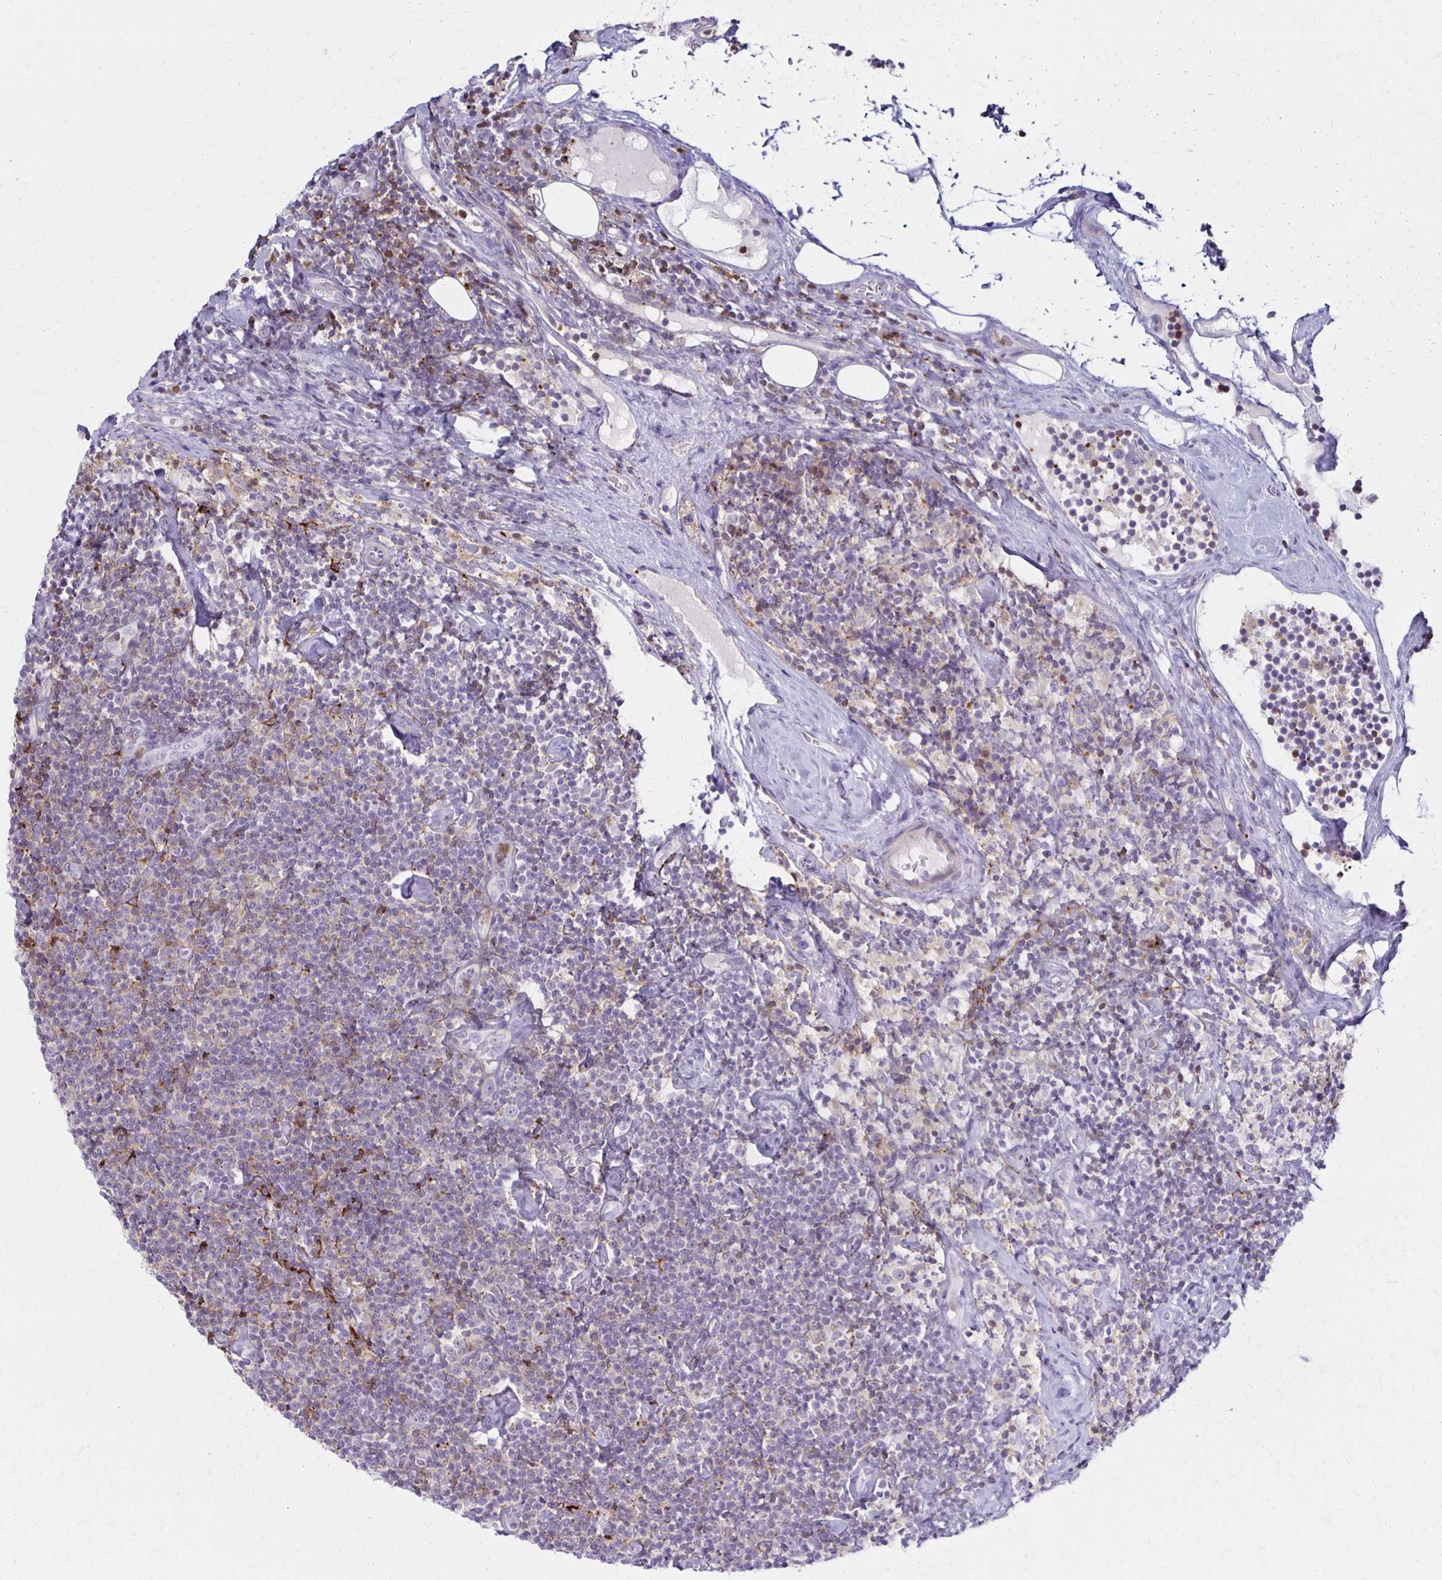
{"staining": {"intensity": "negative", "quantity": "none", "location": "none"}, "tissue": "lymphoma", "cell_type": "Tumor cells", "image_type": "cancer", "snomed": [{"axis": "morphology", "description": "Malignant lymphoma, non-Hodgkin's type, Low grade"}, {"axis": "topography", "description": "Lymph node"}], "caption": "Immunohistochemistry (IHC) of lymphoma displays no positivity in tumor cells. The staining is performed using DAB (3,3'-diaminobenzidine) brown chromogen with nuclei counter-stained in using hematoxylin.", "gene": "CCL21", "patient": {"sex": "male", "age": 81}}